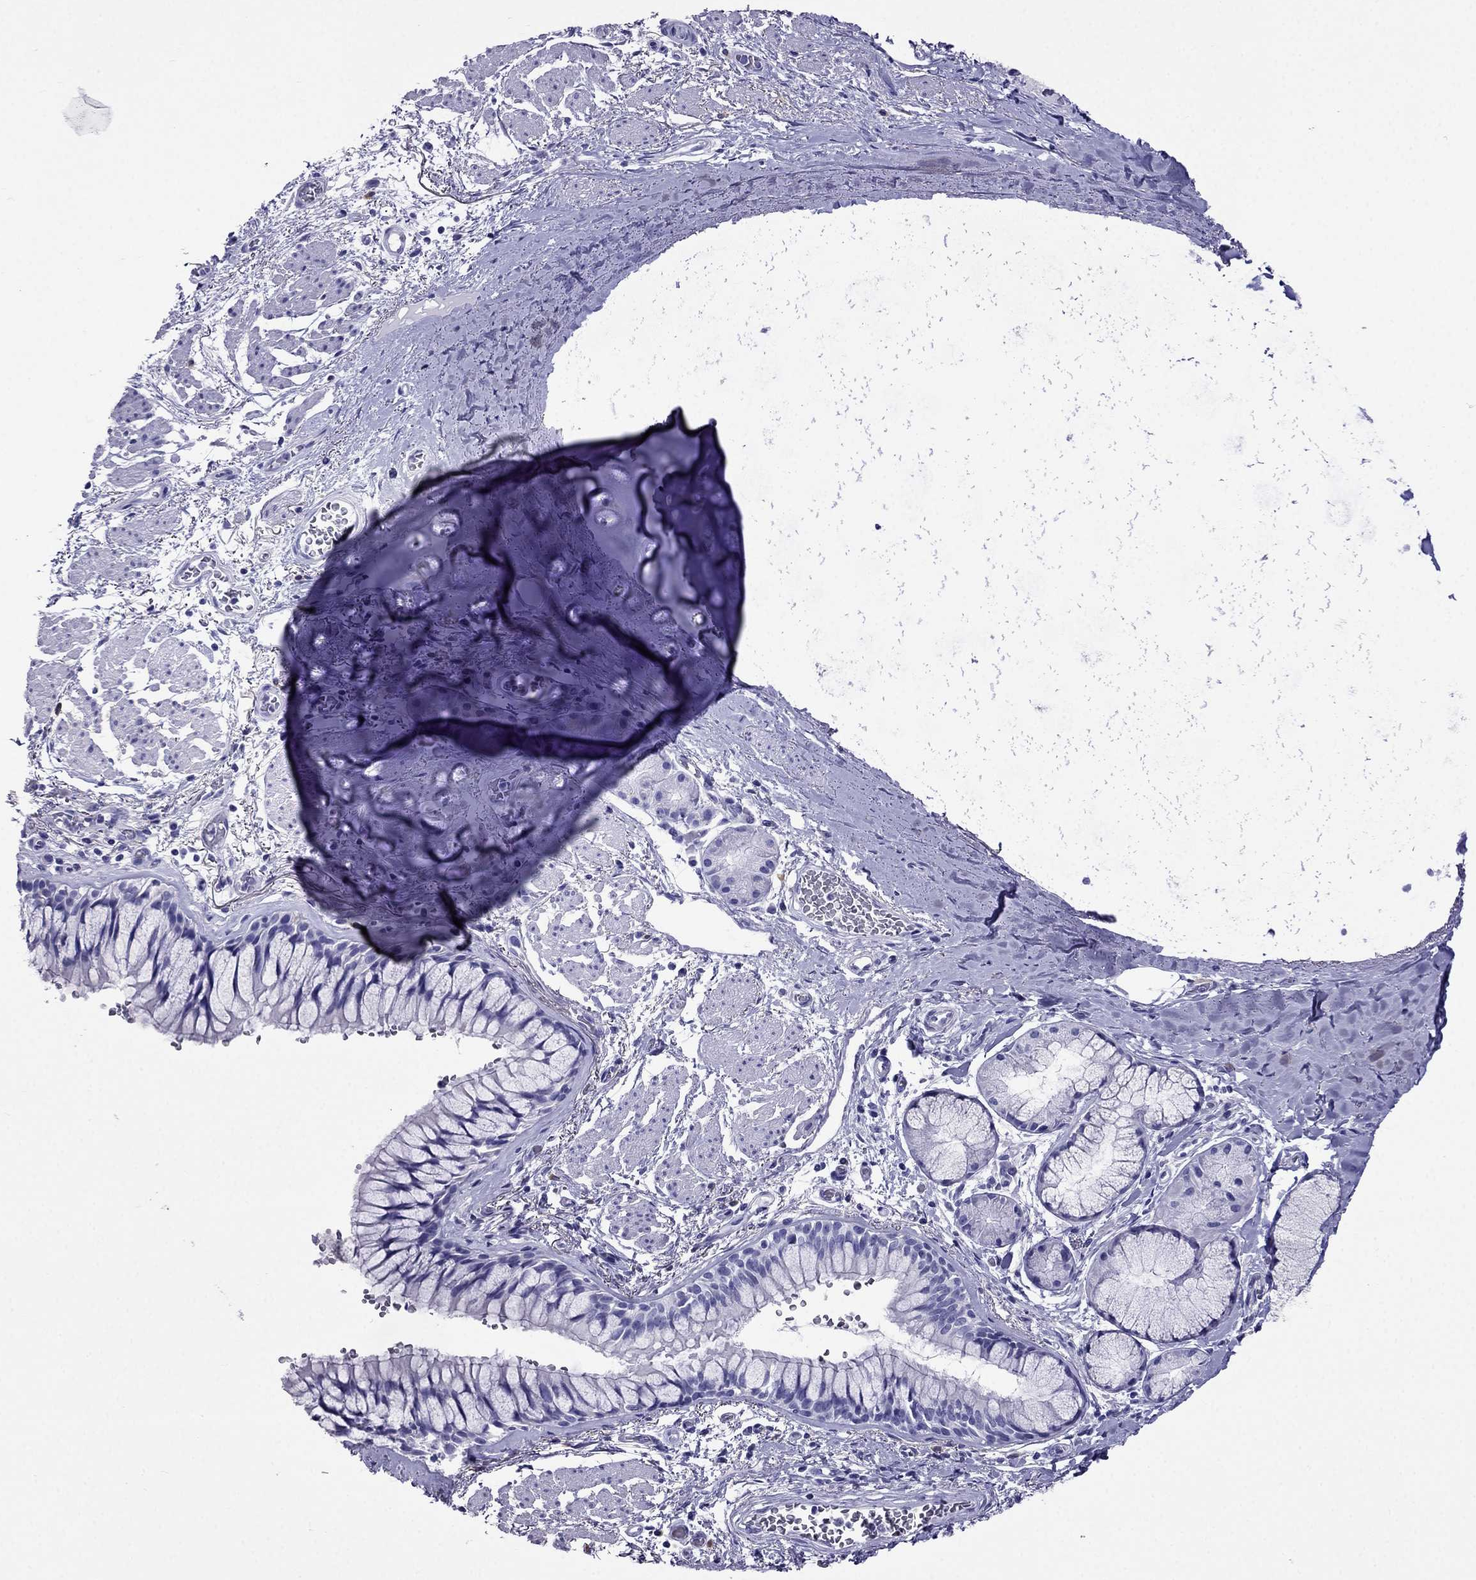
{"staining": {"intensity": "negative", "quantity": "none", "location": "none"}, "tissue": "bronchus", "cell_type": "Respiratory epithelial cells", "image_type": "normal", "snomed": [{"axis": "morphology", "description": "Normal tissue, NOS"}, {"axis": "topography", "description": "Bronchus"}, {"axis": "topography", "description": "Lung"}], "caption": "This is a micrograph of IHC staining of unremarkable bronchus, which shows no staining in respiratory epithelial cells. (DAB immunohistochemistry visualized using brightfield microscopy, high magnification).", "gene": "ARR3", "patient": {"sex": "female", "age": 57}}